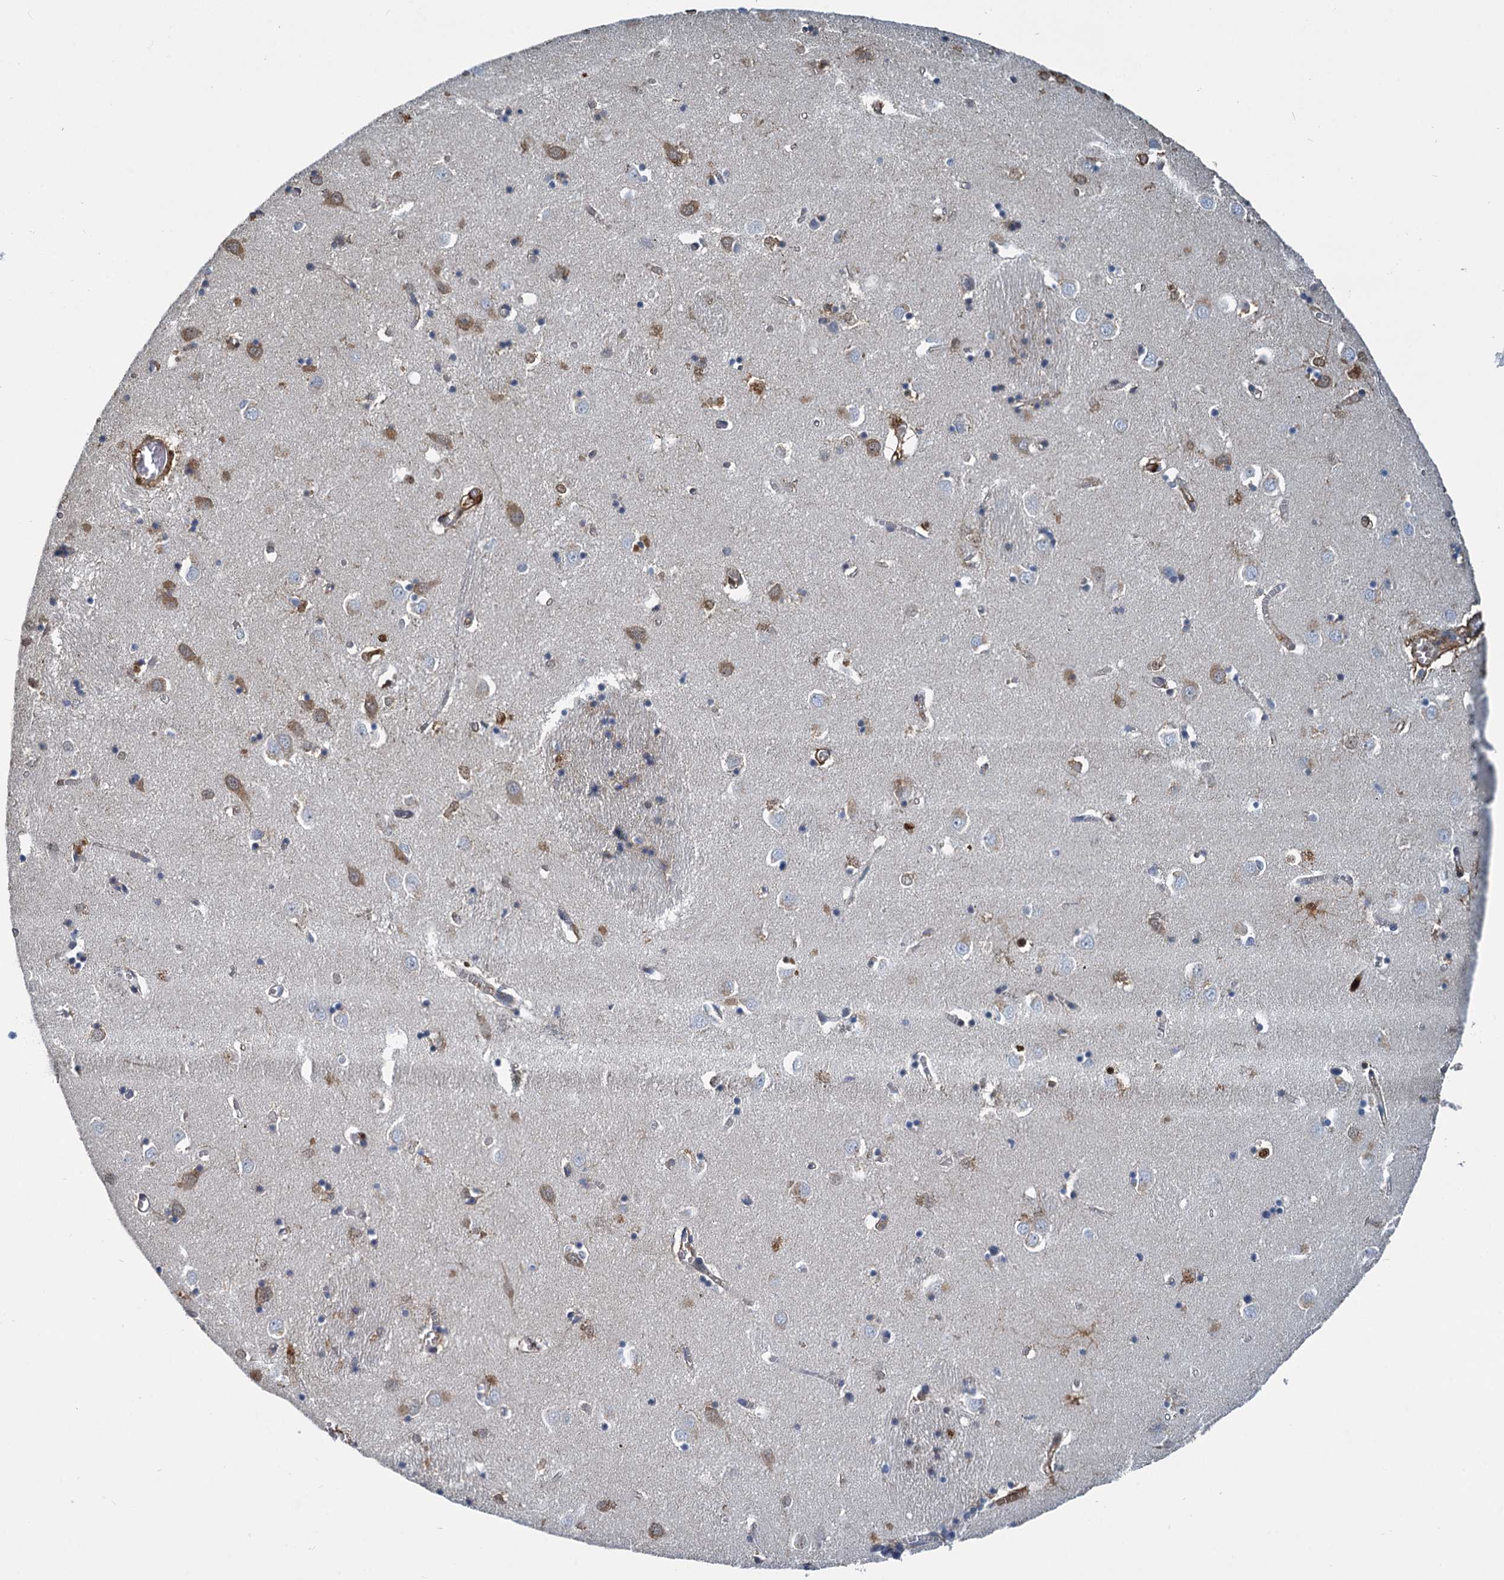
{"staining": {"intensity": "weak", "quantity": "<25%", "location": "cytoplasmic/membranous"}, "tissue": "caudate", "cell_type": "Glial cells", "image_type": "normal", "snomed": [{"axis": "morphology", "description": "Normal tissue, NOS"}, {"axis": "topography", "description": "Lateral ventricle wall"}], "caption": "This is an immunohistochemistry (IHC) photomicrograph of benign caudate. There is no expression in glial cells.", "gene": "S100A6", "patient": {"sex": "male", "age": 70}}